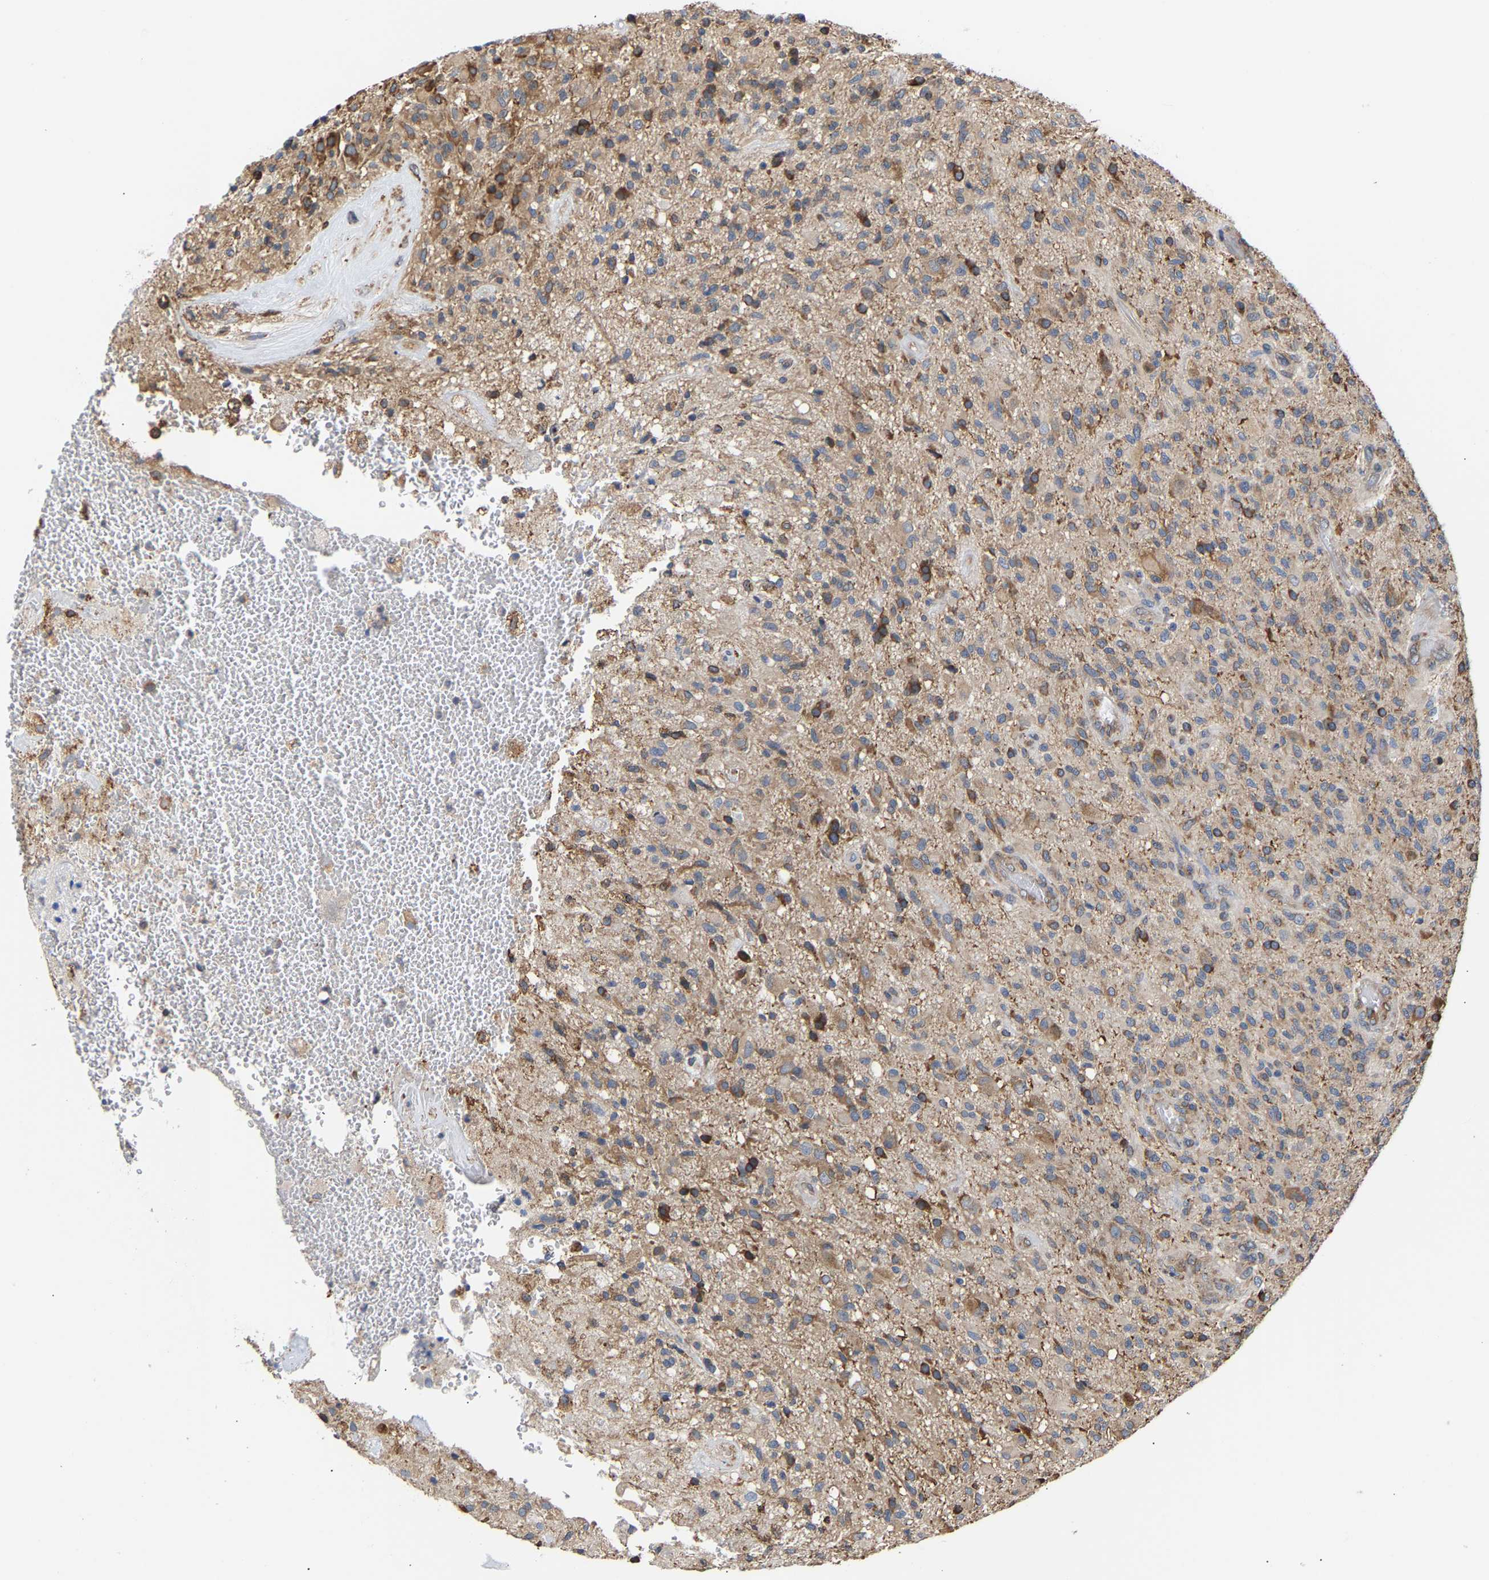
{"staining": {"intensity": "weak", "quantity": ">75%", "location": "cytoplasmic/membranous"}, "tissue": "glioma", "cell_type": "Tumor cells", "image_type": "cancer", "snomed": [{"axis": "morphology", "description": "Glioma, malignant, High grade"}, {"axis": "topography", "description": "Brain"}], "caption": "About >75% of tumor cells in glioma display weak cytoplasmic/membranous protein expression as visualized by brown immunohistochemical staining.", "gene": "ARAP1", "patient": {"sex": "male", "age": 71}}